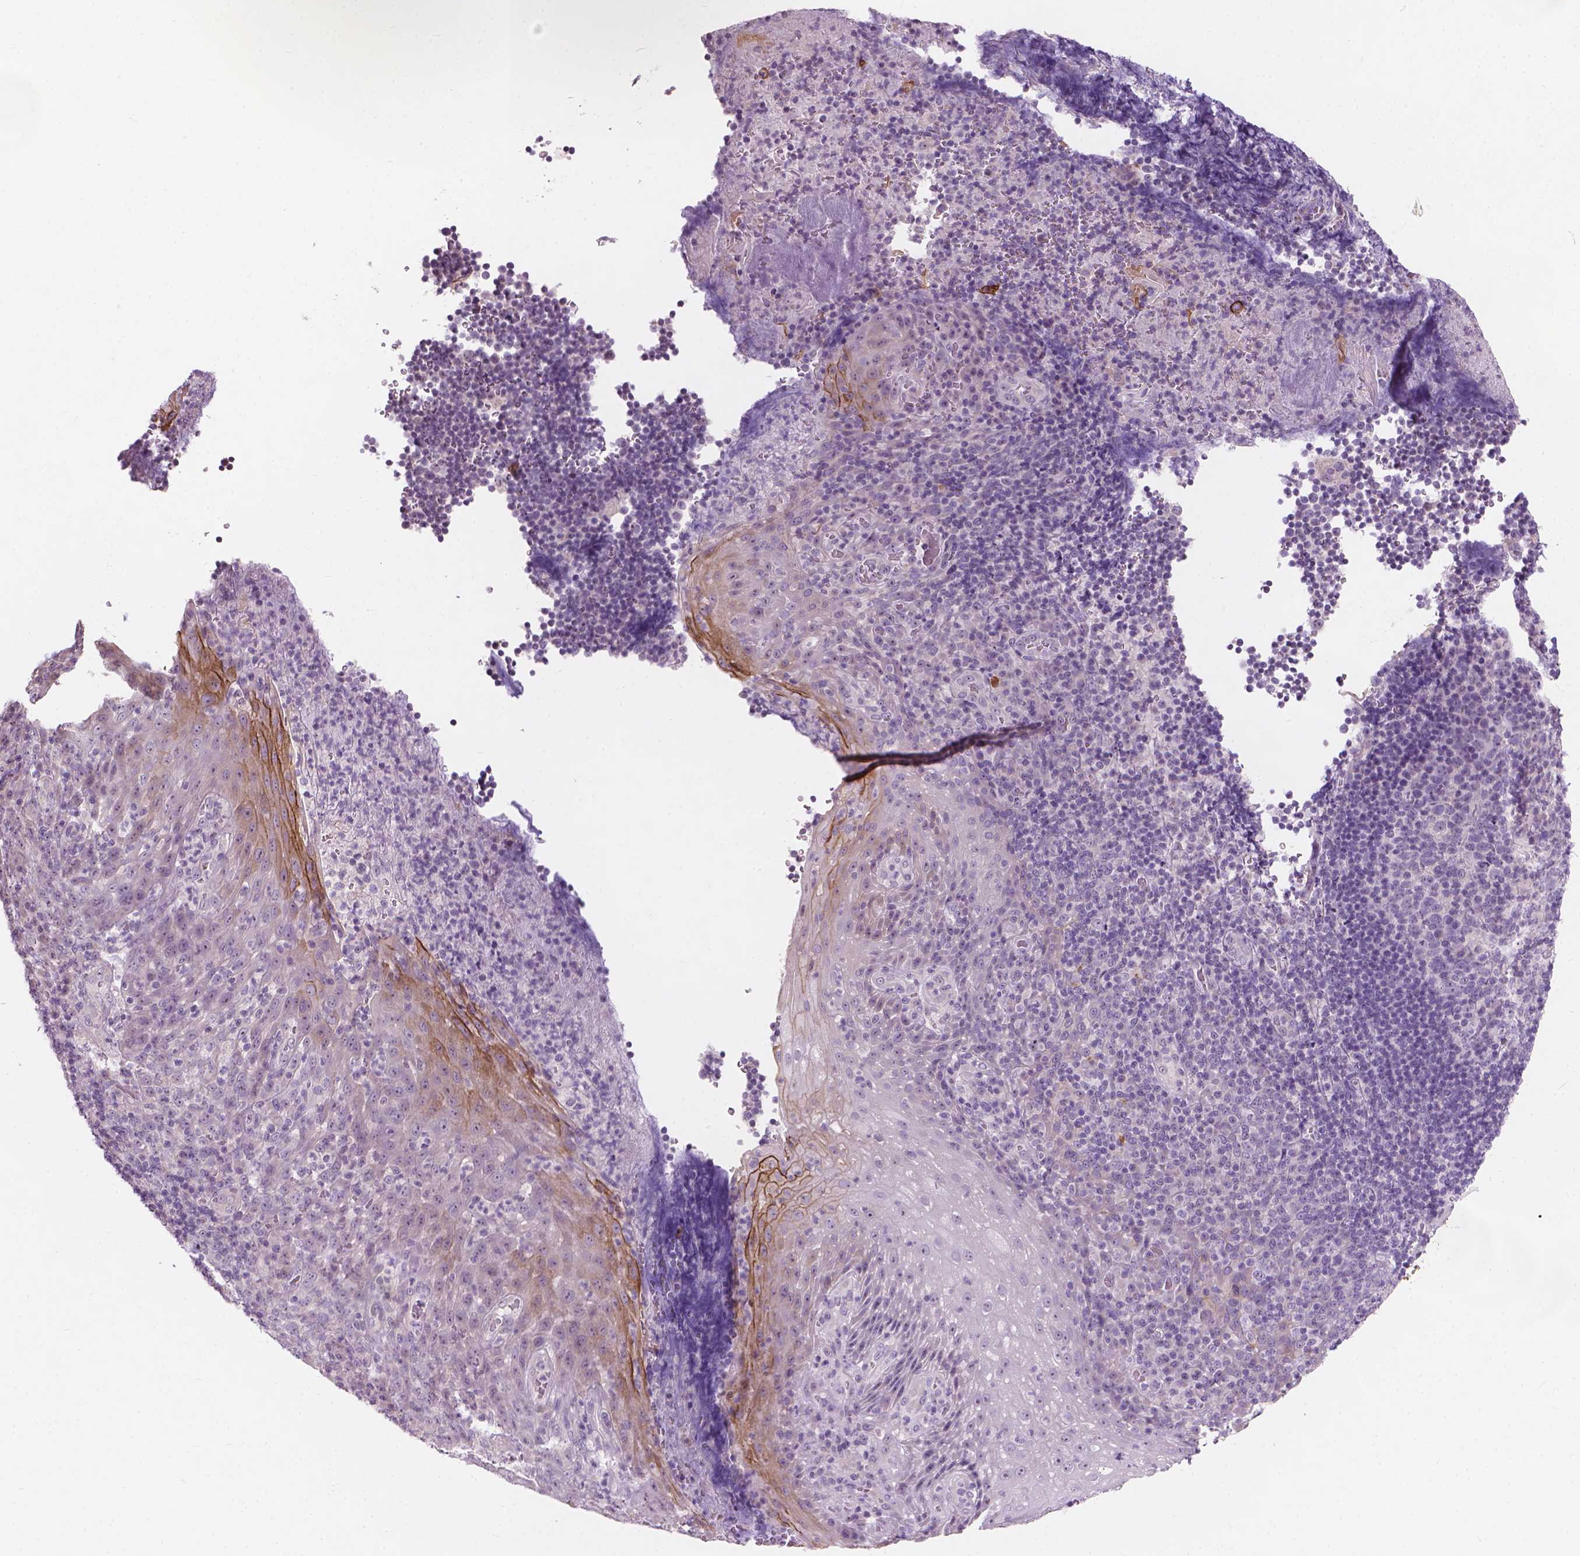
{"staining": {"intensity": "negative", "quantity": "none", "location": "none"}, "tissue": "tonsil", "cell_type": "Germinal center cells", "image_type": "normal", "snomed": [{"axis": "morphology", "description": "Normal tissue, NOS"}, {"axis": "topography", "description": "Tonsil"}], "caption": "This is an immunohistochemistry (IHC) photomicrograph of normal tonsil. There is no positivity in germinal center cells.", "gene": "GPRC5A", "patient": {"sex": "male", "age": 17}}